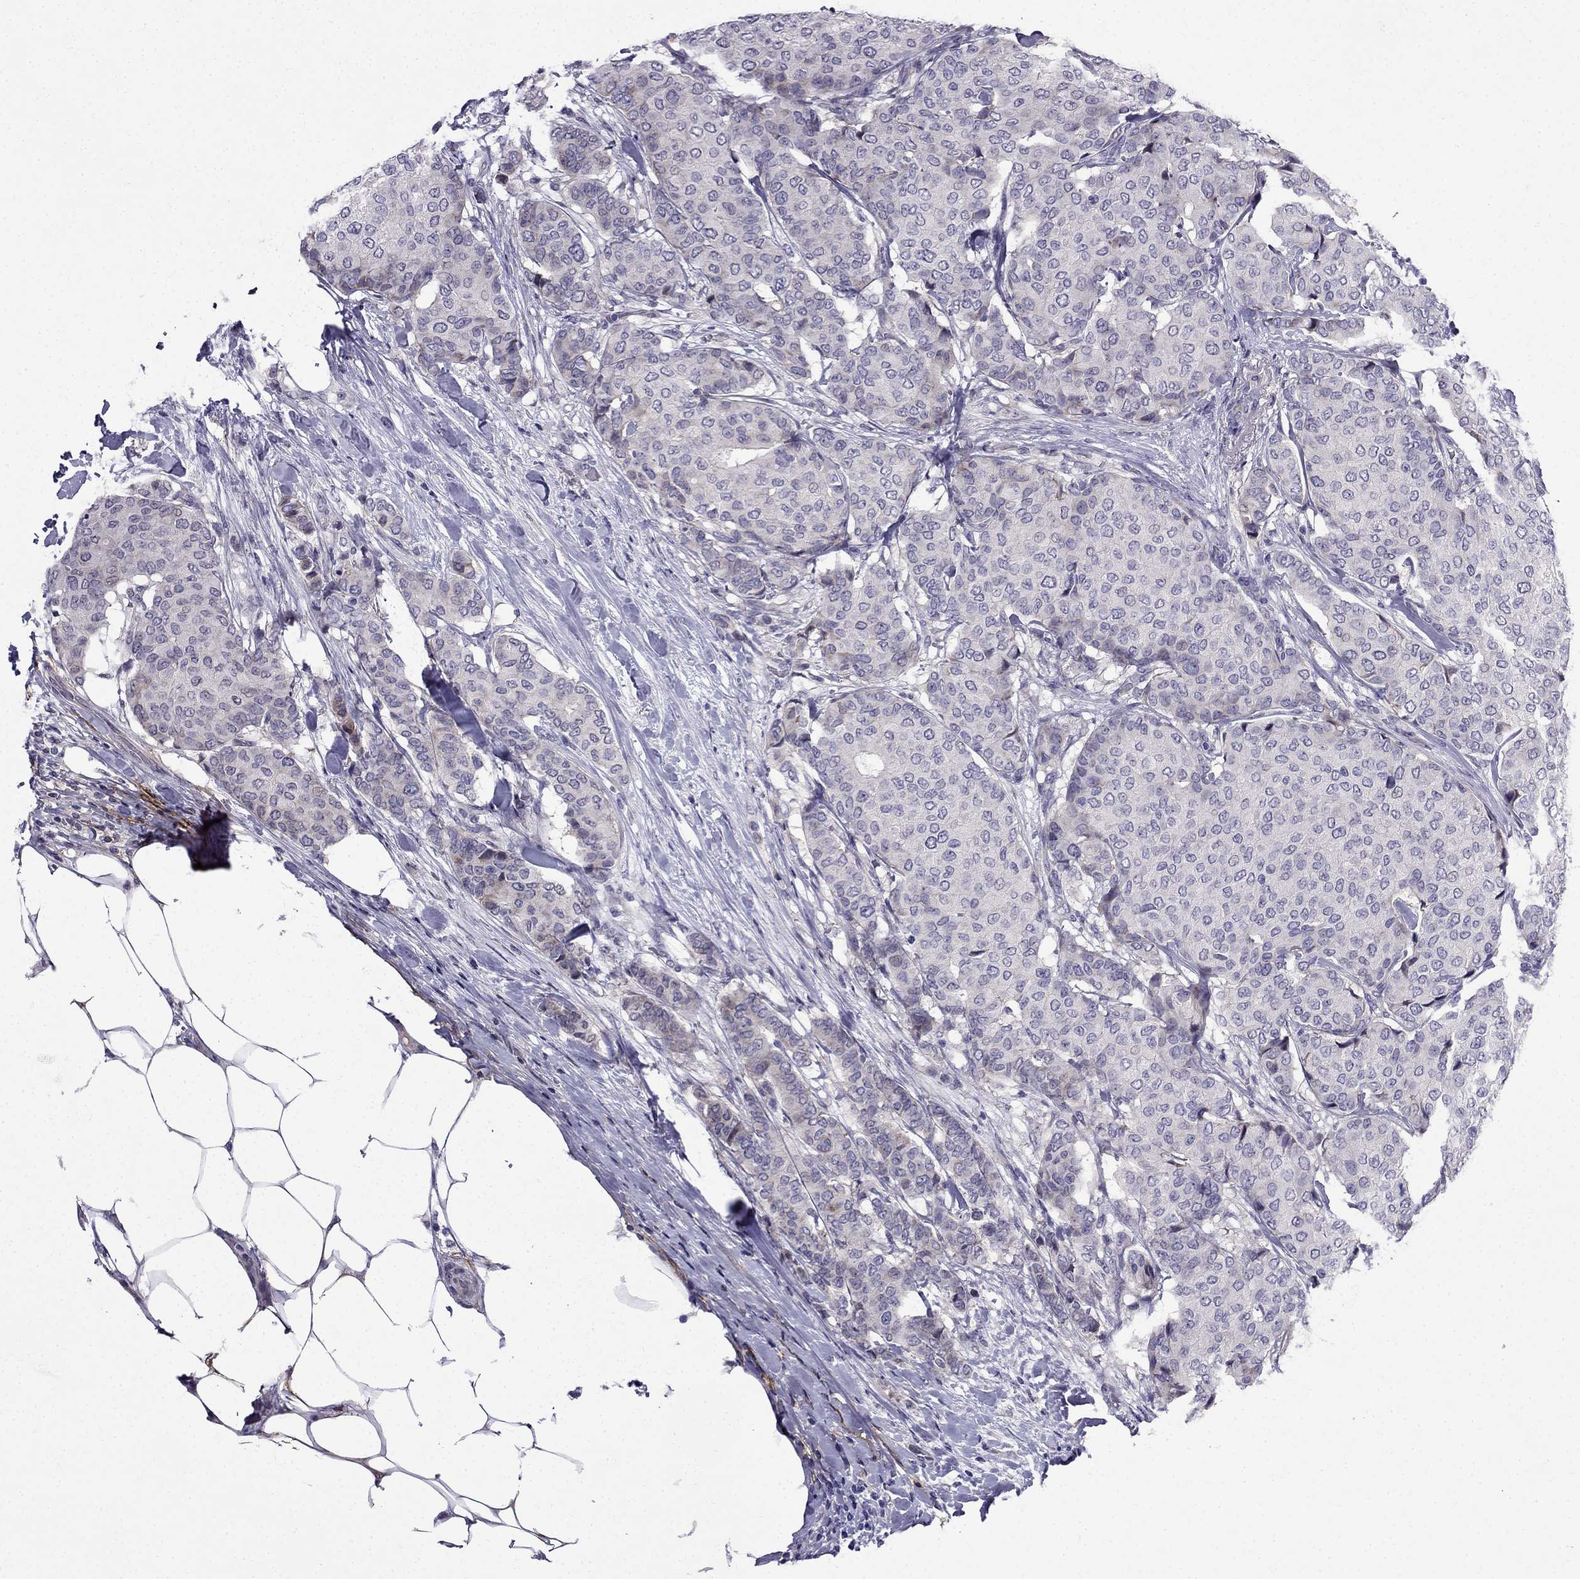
{"staining": {"intensity": "negative", "quantity": "none", "location": "none"}, "tissue": "breast cancer", "cell_type": "Tumor cells", "image_type": "cancer", "snomed": [{"axis": "morphology", "description": "Duct carcinoma"}, {"axis": "topography", "description": "Breast"}], "caption": "Immunohistochemistry (IHC) photomicrograph of neoplastic tissue: human breast cancer stained with DAB reveals no significant protein positivity in tumor cells.", "gene": "PI16", "patient": {"sex": "female", "age": 75}}